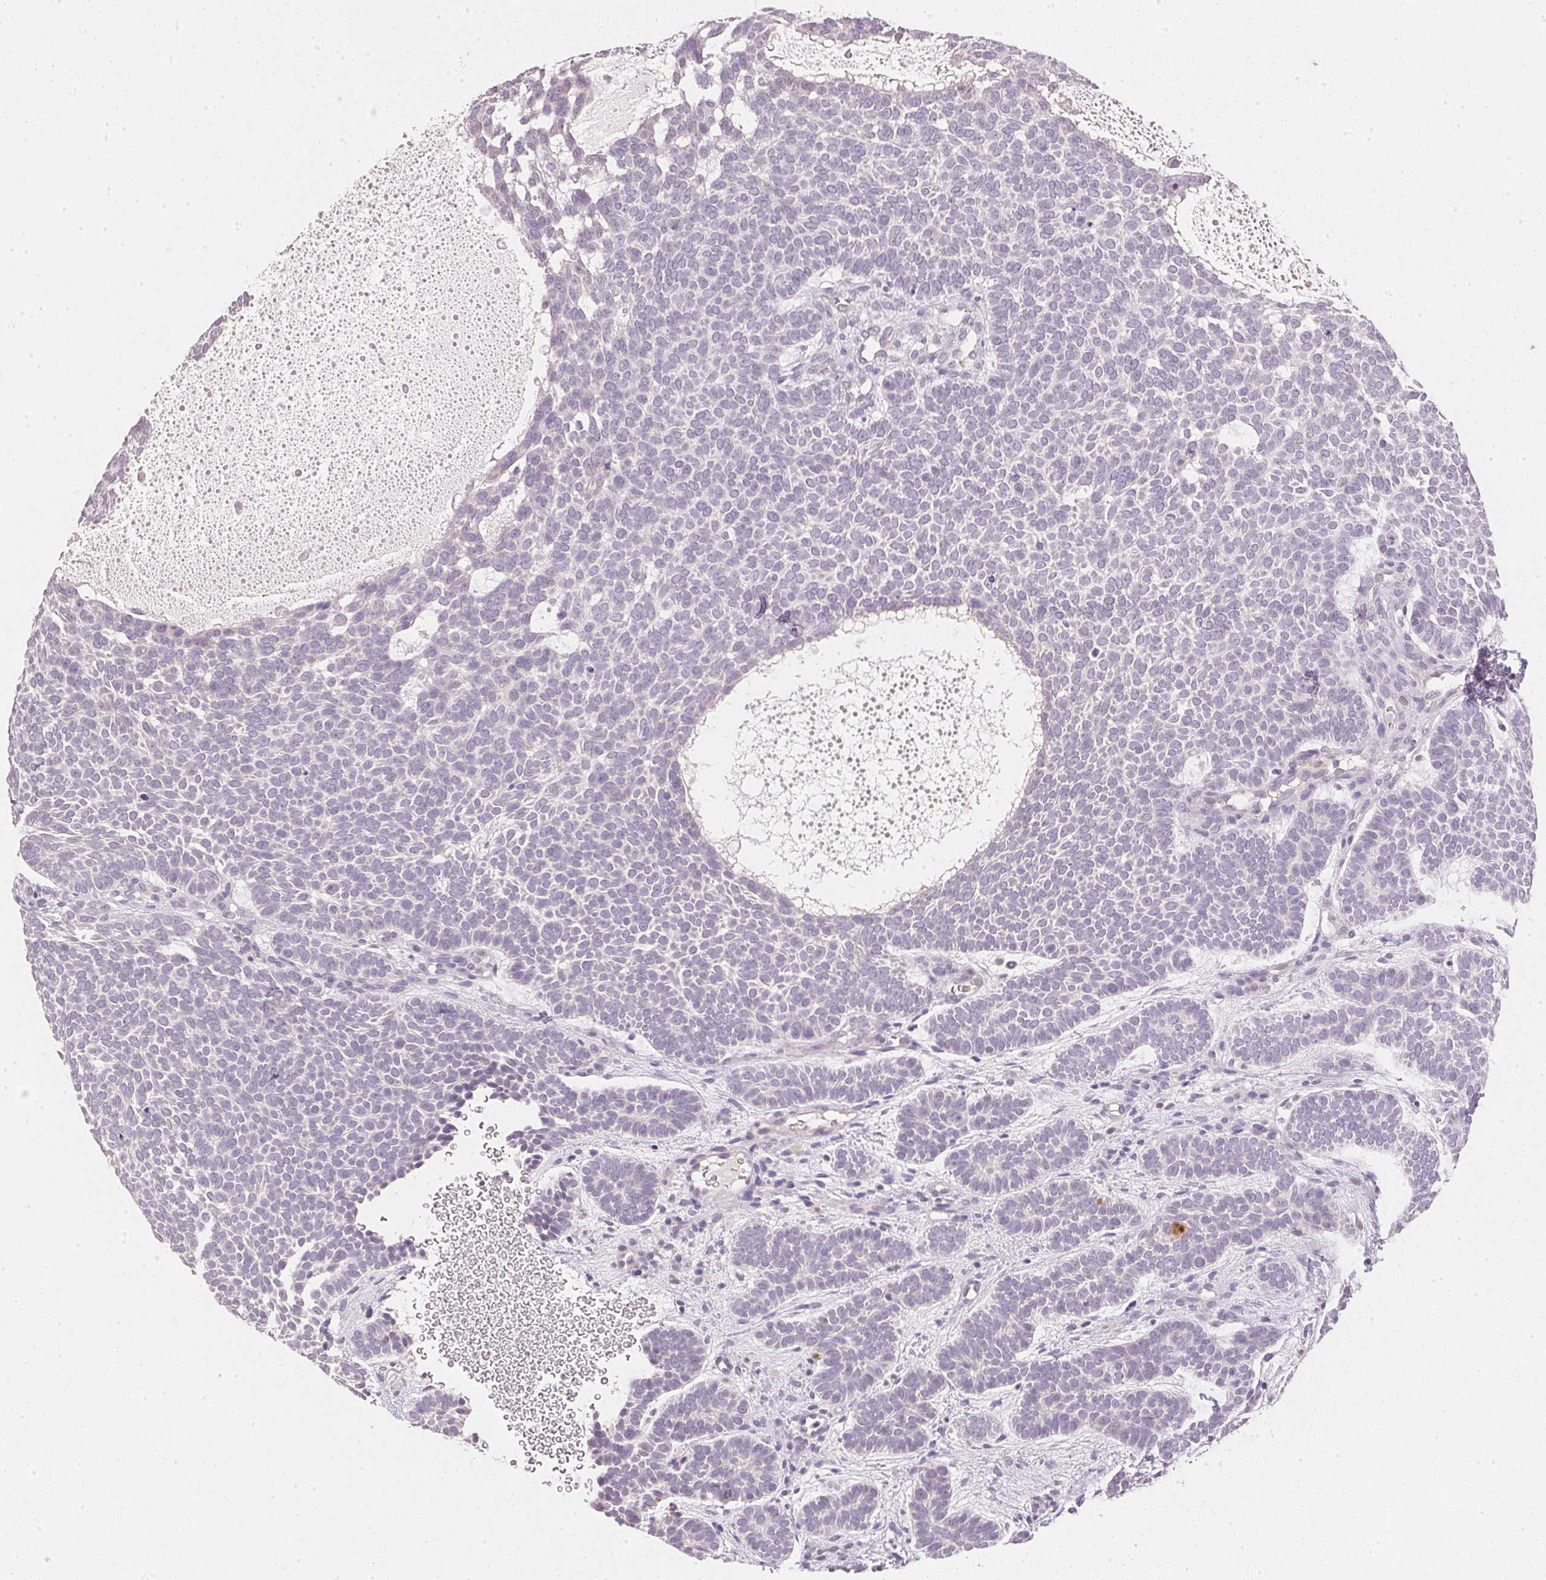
{"staining": {"intensity": "negative", "quantity": "none", "location": "none"}, "tissue": "skin cancer", "cell_type": "Tumor cells", "image_type": "cancer", "snomed": [{"axis": "morphology", "description": "Basal cell carcinoma"}, {"axis": "topography", "description": "Skin"}], "caption": "Tumor cells show no significant protein expression in basal cell carcinoma (skin).", "gene": "DHCR24", "patient": {"sex": "female", "age": 82}}